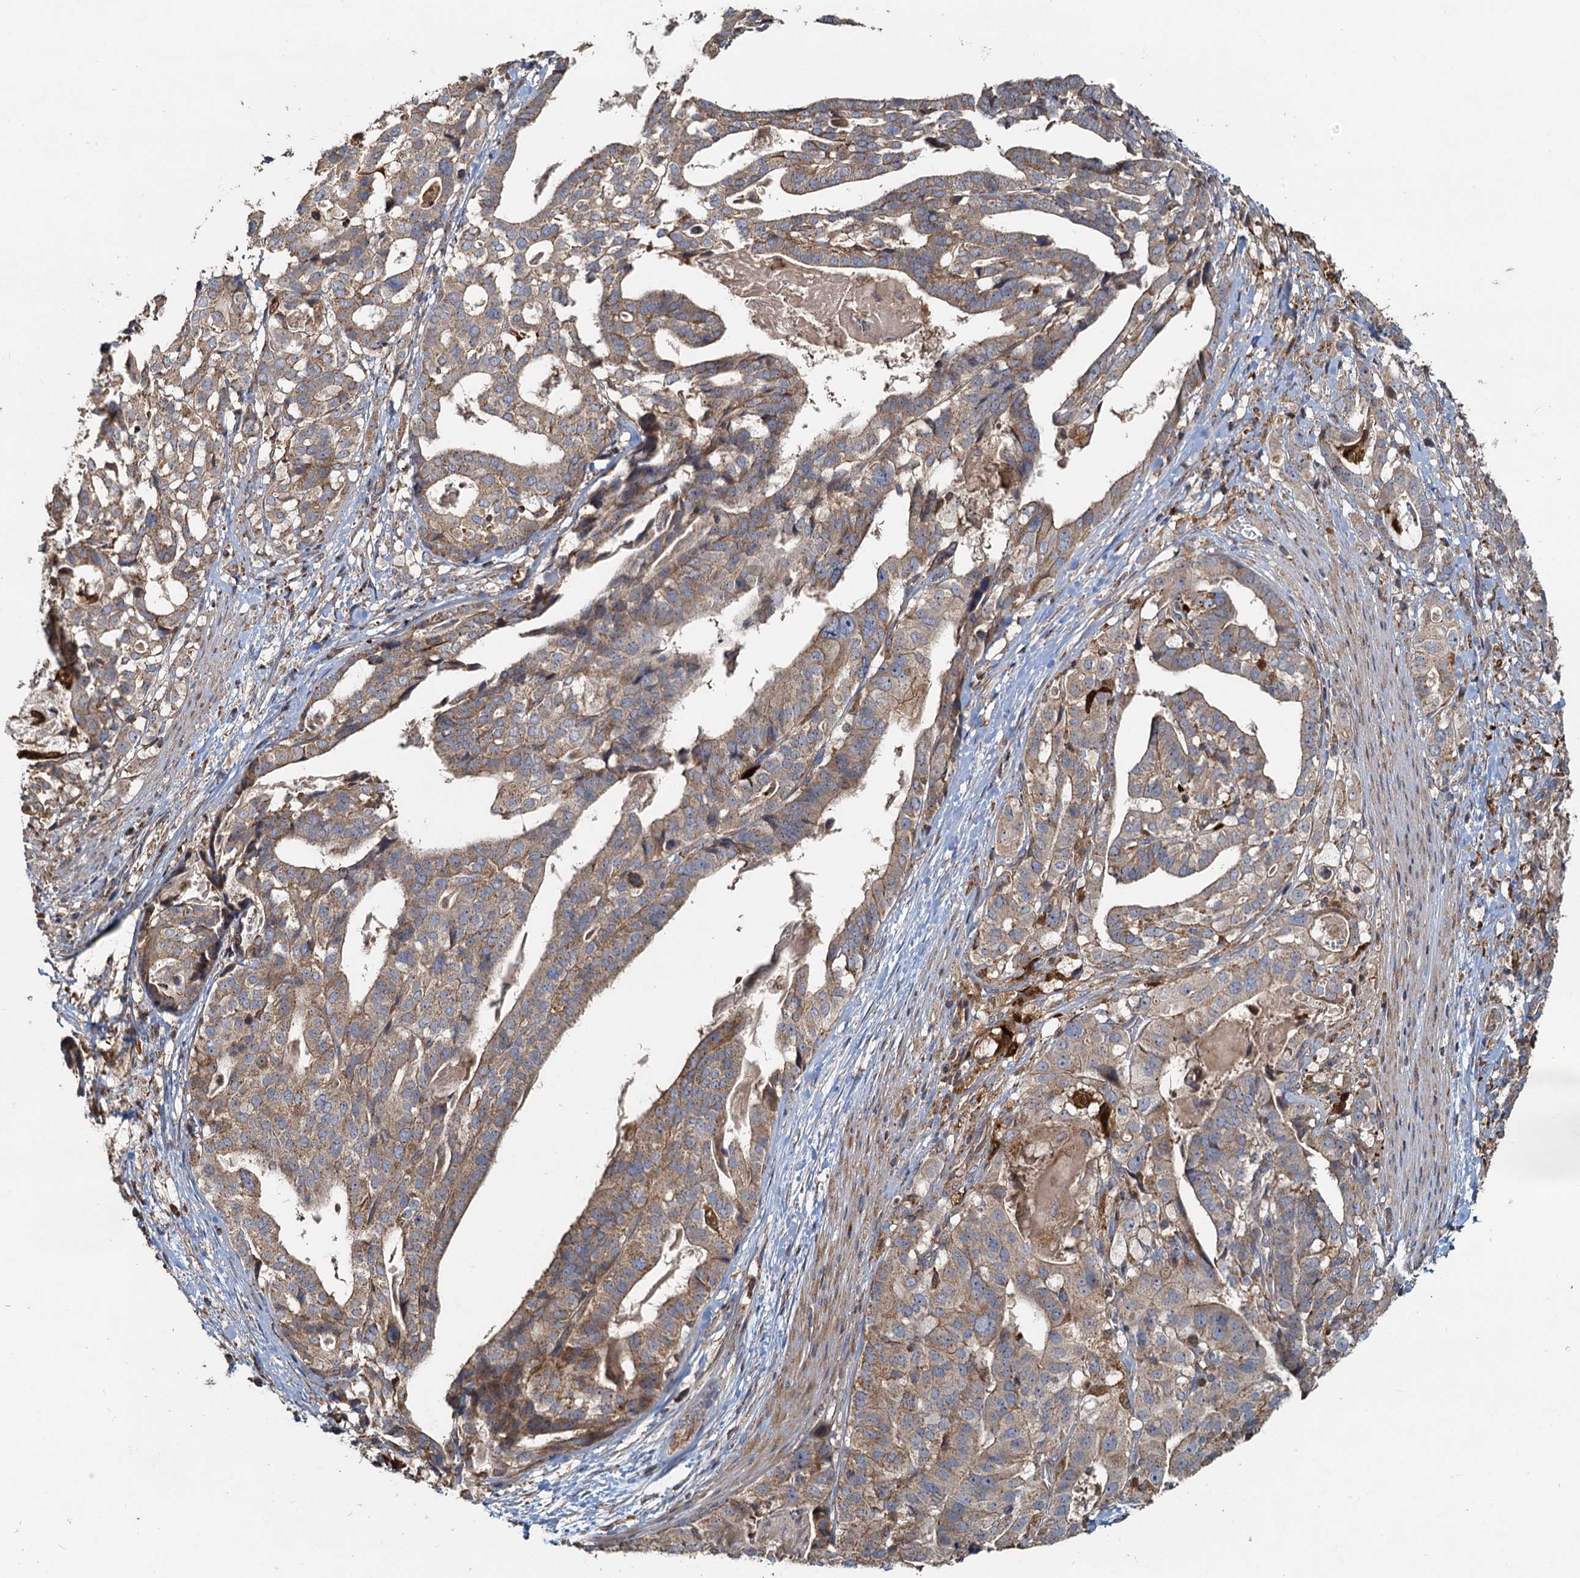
{"staining": {"intensity": "moderate", "quantity": ">75%", "location": "cytoplasmic/membranous"}, "tissue": "stomach cancer", "cell_type": "Tumor cells", "image_type": "cancer", "snomed": [{"axis": "morphology", "description": "Adenocarcinoma, NOS"}, {"axis": "topography", "description": "Stomach"}], "caption": "Moderate cytoplasmic/membranous protein staining is present in approximately >75% of tumor cells in stomach cancer (adenocarcinoma).", "gene": "SDS", "patient": {"sex": "male", "age": 48}}